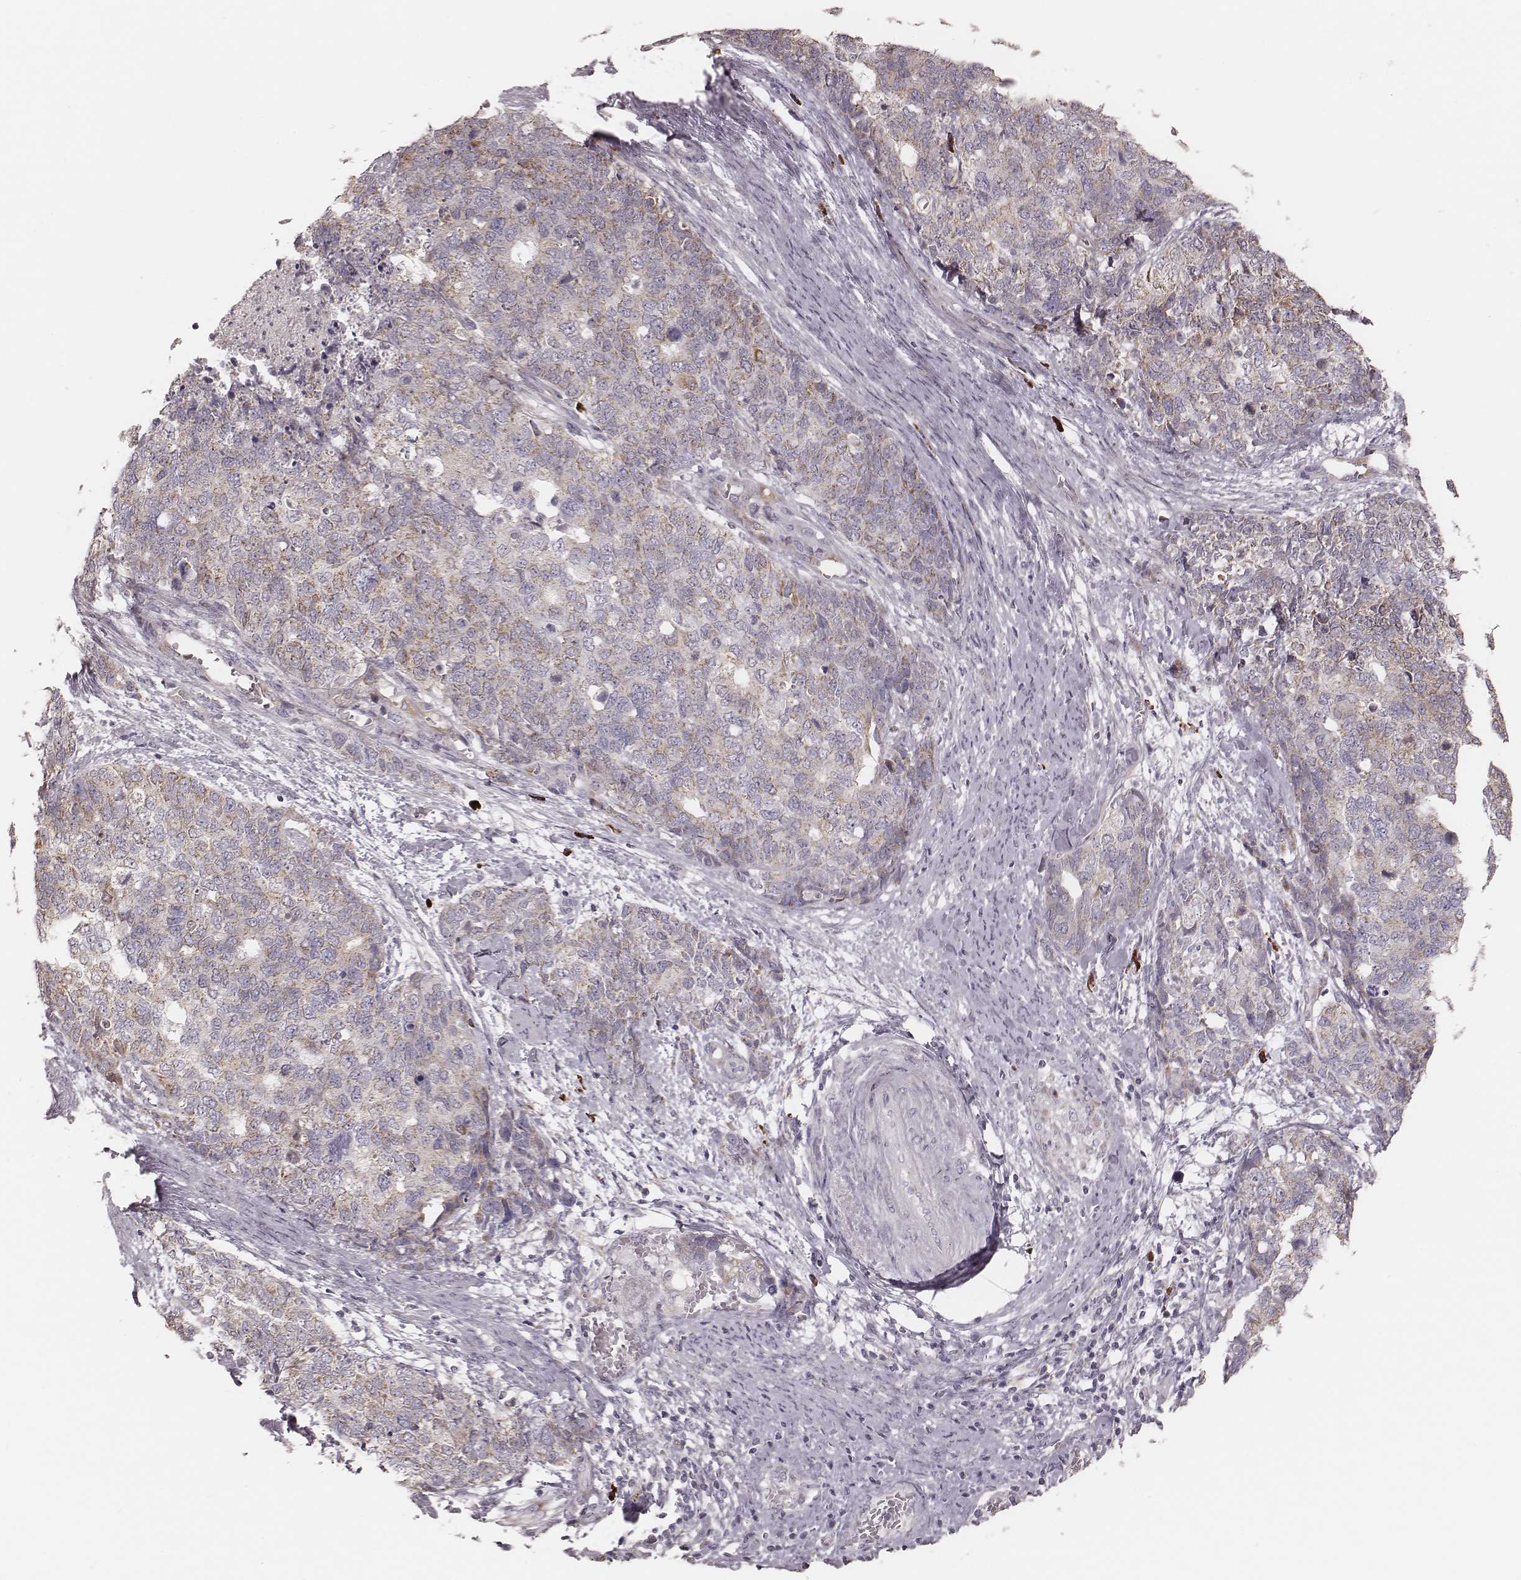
{"staining": {"intensity": "weak", "quantity": ">75%", "location": "cytoplasmic/membranous"}, "tissue": "cervical cancer", "cell_type": "Tumor cells", "image_type": "cancer", "snomed": [{"axis": "morphology", "description": "Squamous cell carcinoma, NOS"}, {"axis": "topography", "description": "Cervix"}], "caption": "Squamous cell carcinoma (cervical) stained with IHC displays weak cytoplasmic/membranous positivity in about >75% of tumor cells.", "gene": "KIF5C", "patient": {"sex": "female", "age": 63}}